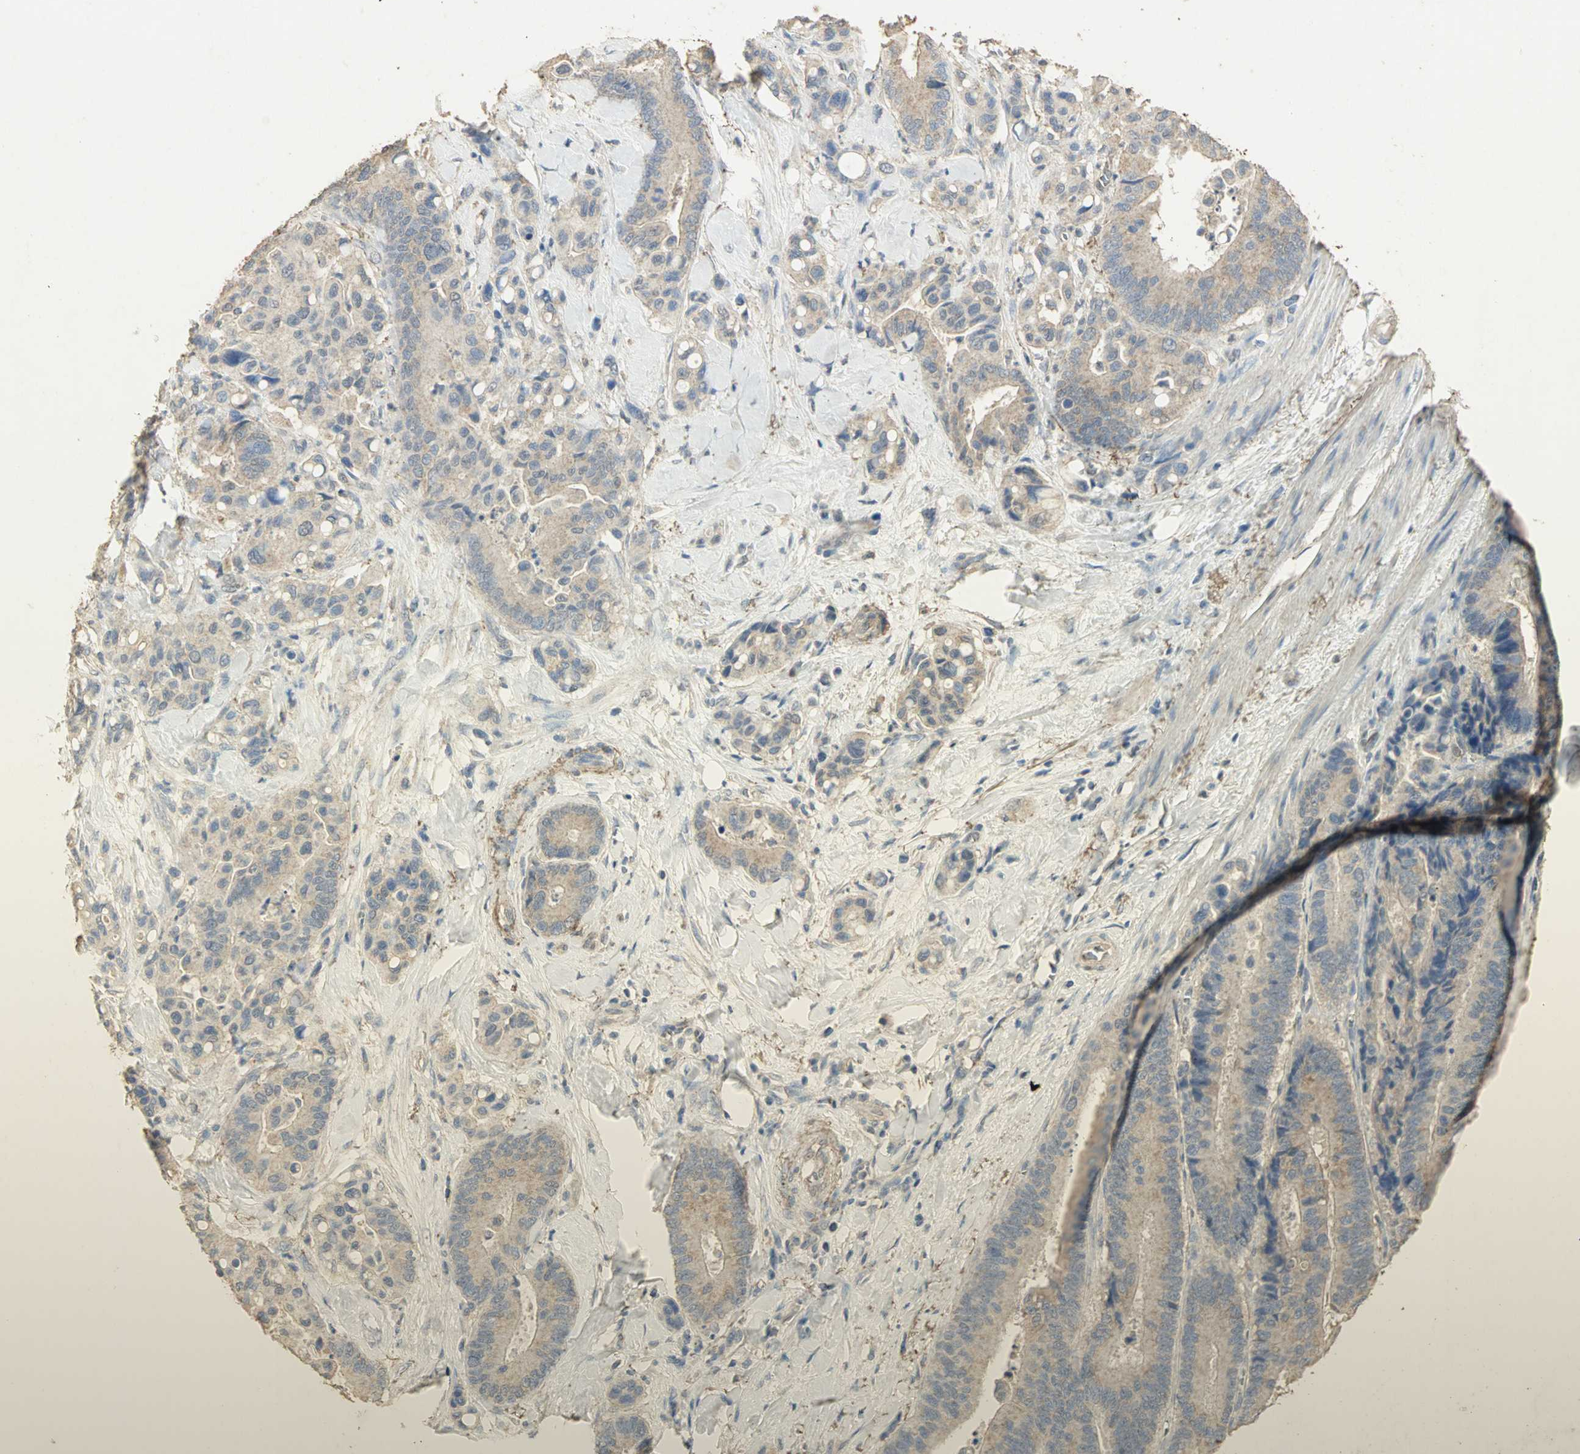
{"staining": {"intensity": "weak", "quantity": "25%-75%", "location": "cytoplasmic/membranous"}, "tissue": "colorectal cancer", "cell_type": "Tumor cells", "image_type": "cancer", "snomed": [{"axis": "morphology", "description": "Normal tissue, NOS"}, {"axis": "morphology", "description": "Adenocarcinoma, NOS"}, {"axis": "topography", "description": "Colon"}], "caption": "Human adenocarcinoma (colorectal) stained with a protein marker exhibits weak staining in tumor cells.", "gene": "ASB9", "patient": {"sex": "male", "age": 82}}